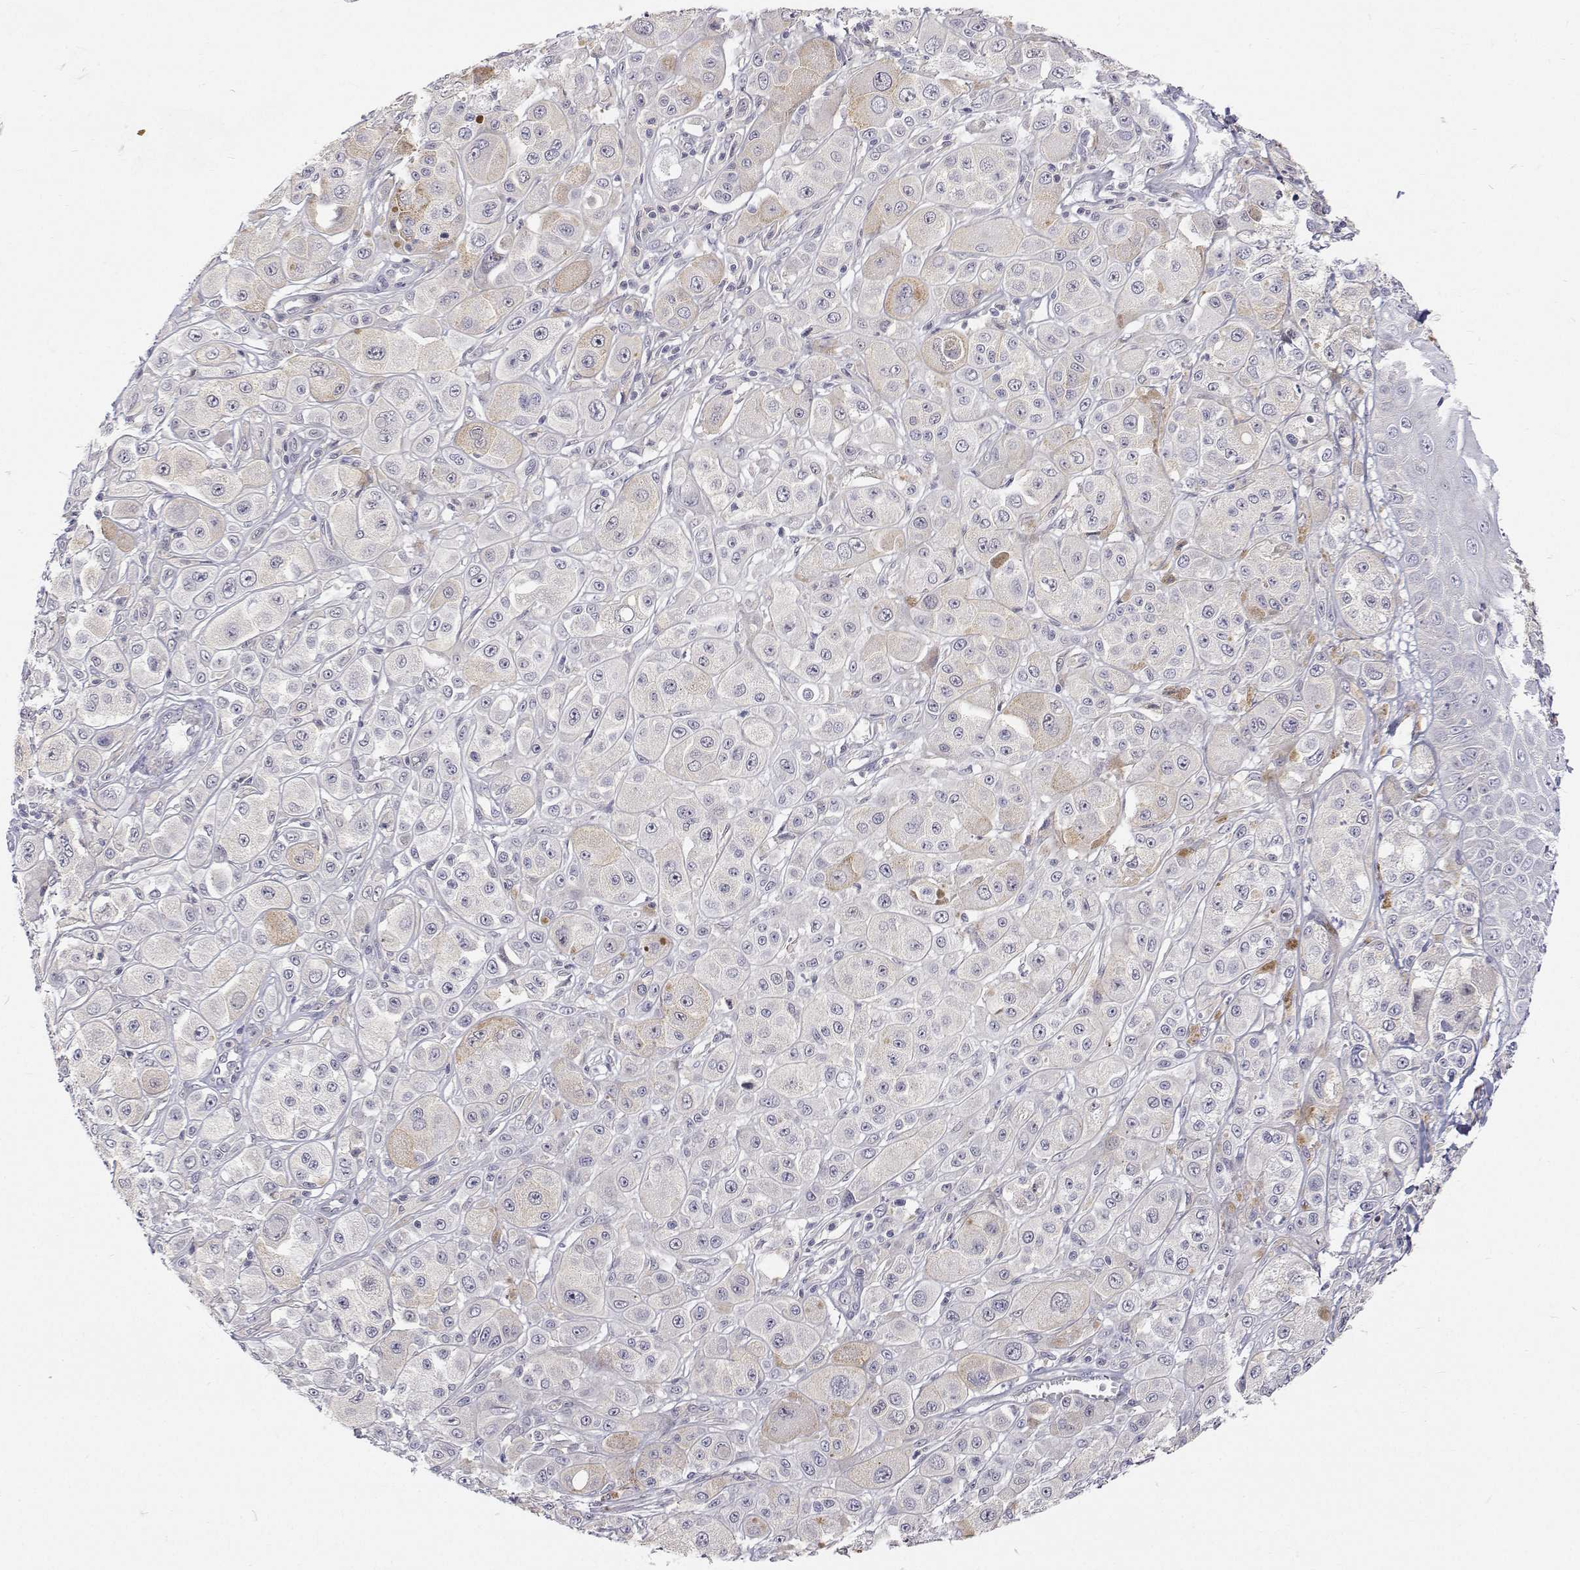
{"staining": {"intensity": "negative", "quantity": "none", "location": "none"}, "tissue": "melanoma", "cell_type": "Tumor cells", "image_type": "cancer", "snomed": [{"axis": "morphology", "description": "Malignant melanoma, NOS"}, {"axis": "topography", "description": "Skin"}], "caption": "Melanoma was stained to show a protein in brown. There is no significant positivity in tumor cells.", "gene": "MYPN", "patient": {"sex": "male", "age": 67}}